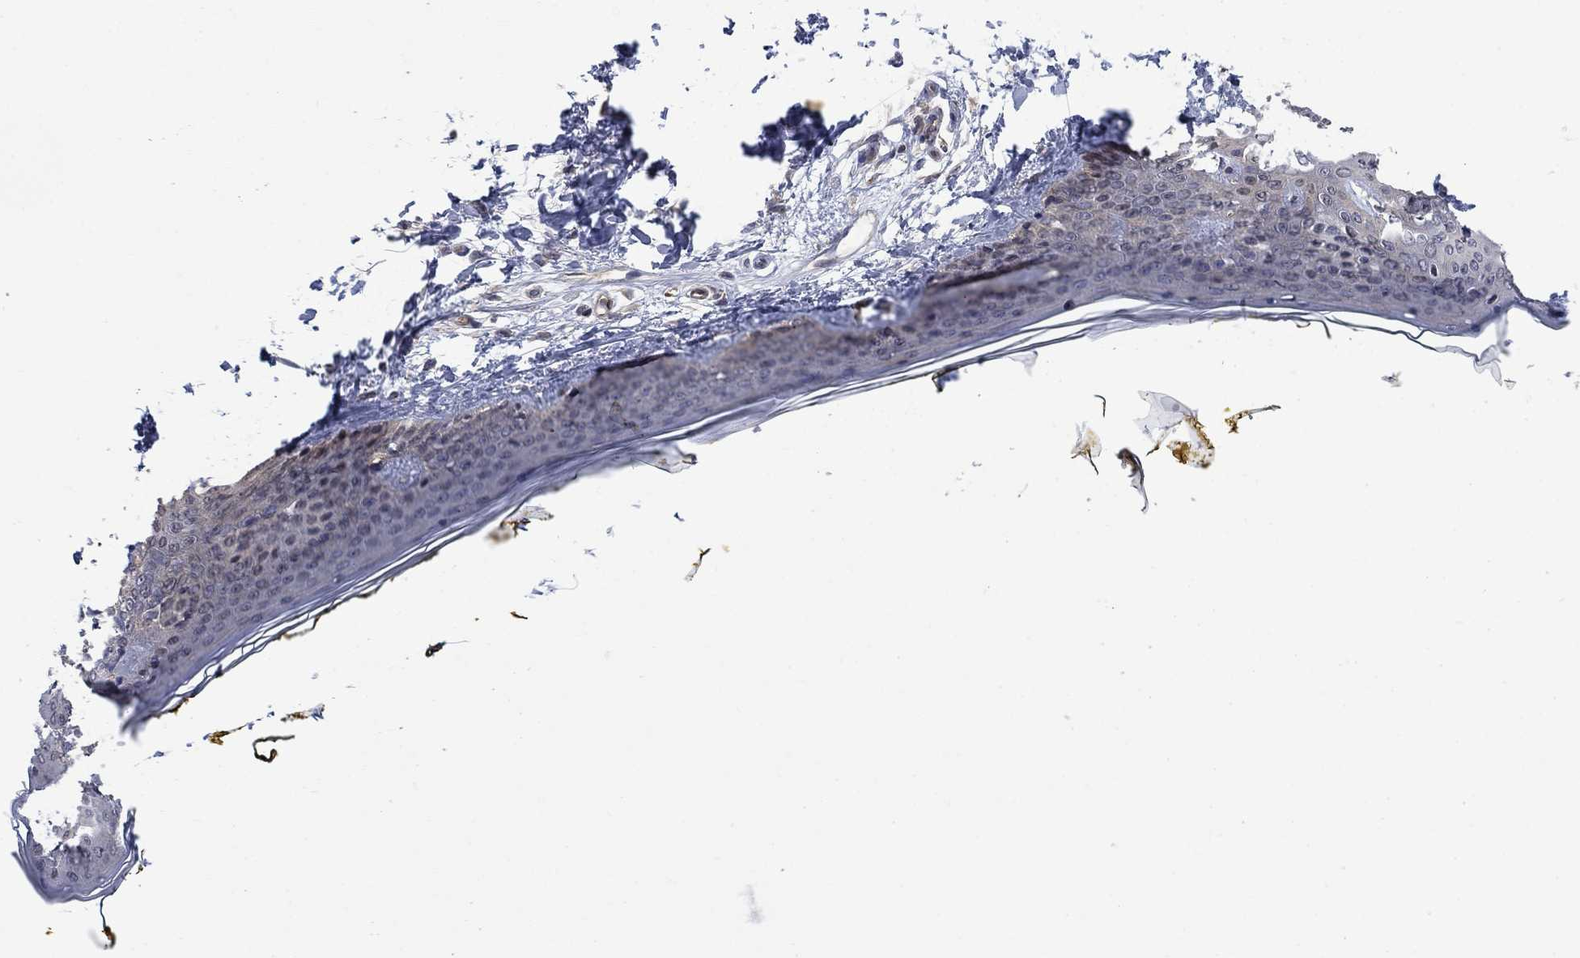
{"staining": {"intensity": "negative", "quantity": "none", "location": "none"}, "tissue": "skin", "cell_type": "Fibroblasts", "image_type": "normal", "snomed": [{"axis": "morphology", "description": "Normal tissue, NOS"}, {"axis": "topography", "description": "Skin"}], "caption": "Immunohistochemistry (IHC) of normal human skin displays no staining in fibroblasts. Brightfield microscopy of immunohistochemistry (IHC) stained with DAB (3,3'-diaminobenzidine) (brown) and hematoxylin (blue), captured at high magnification.", "gene": "PDZD2", "patient": {"sex": "female", "age": 34}}